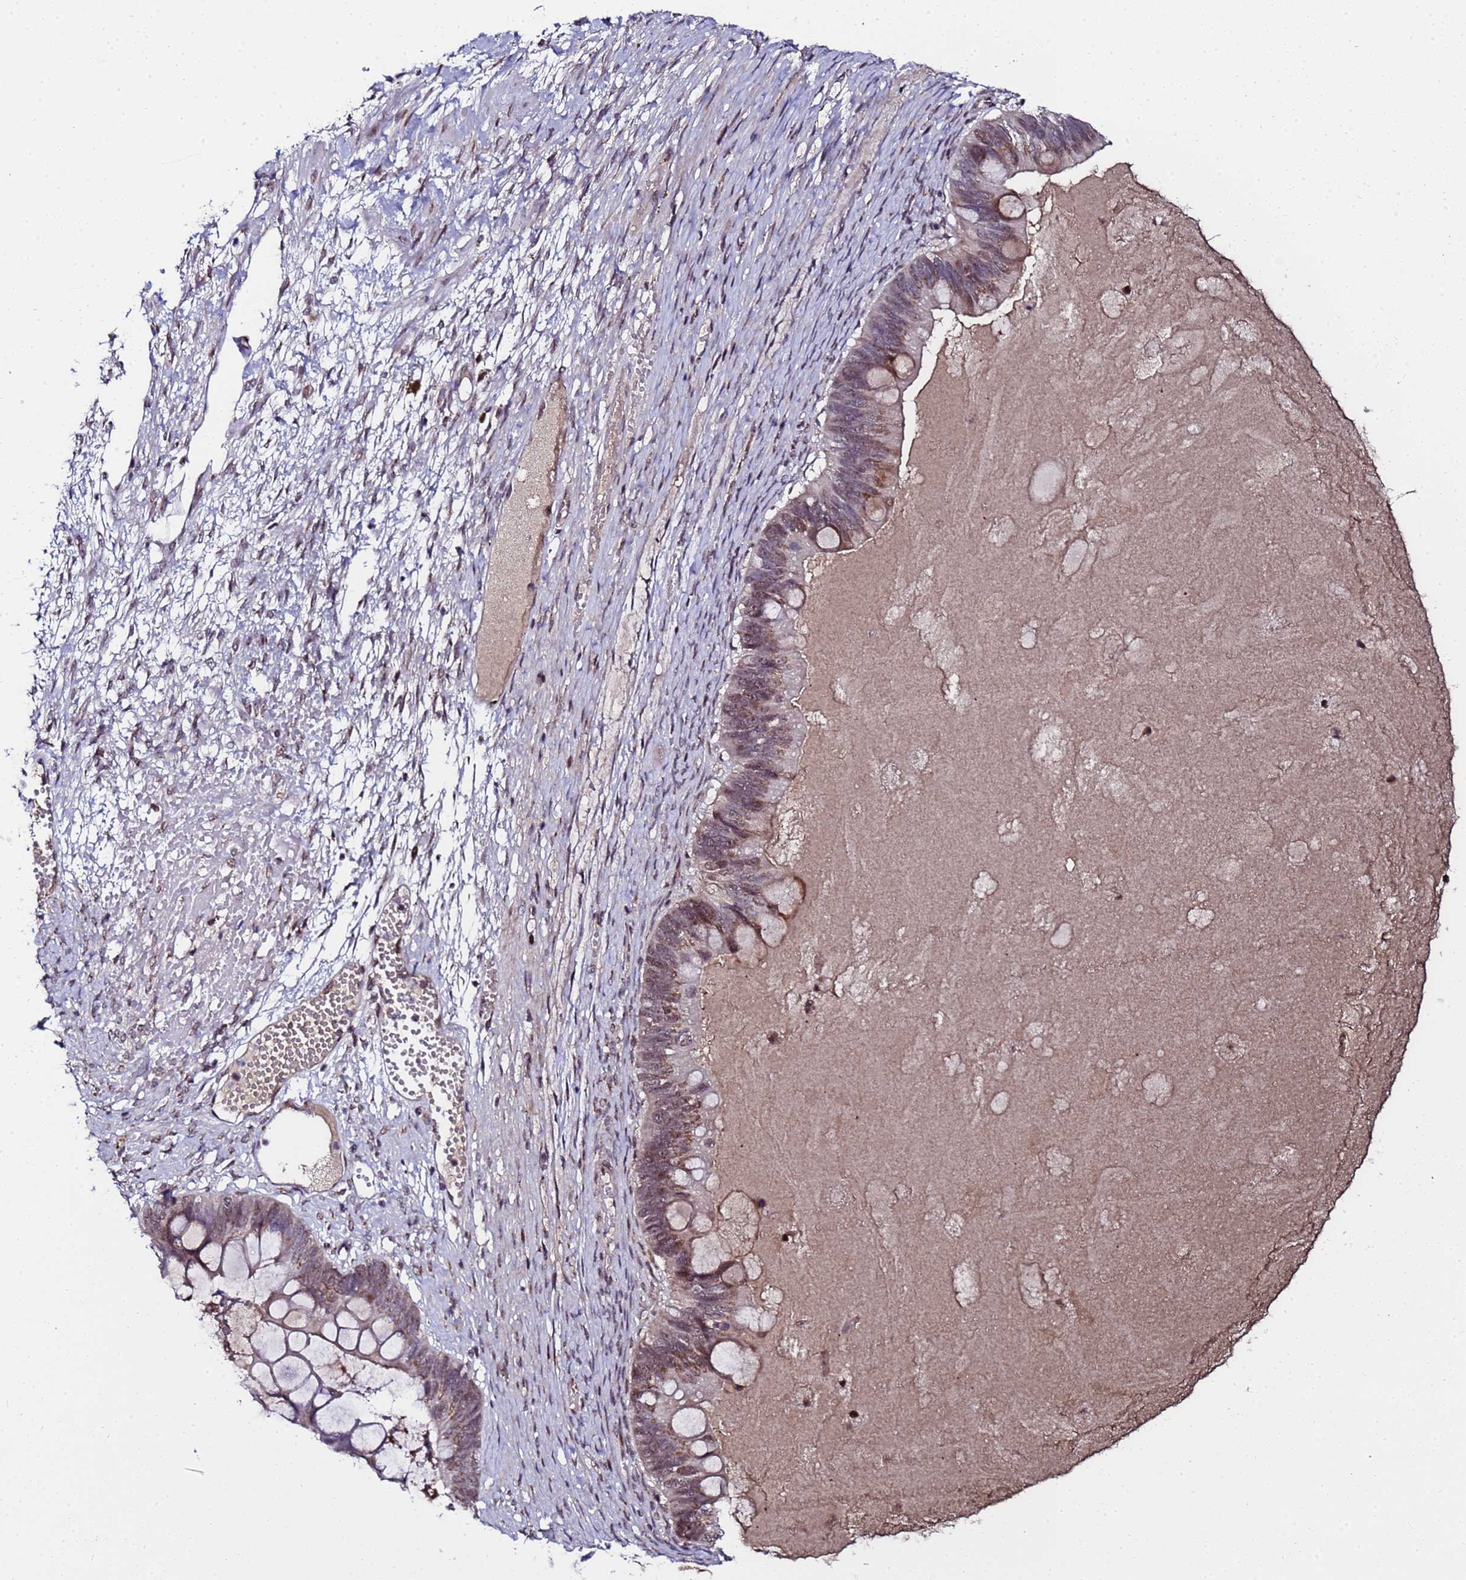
{"staining": {"intensity": "moderate", "quantity": ">75%", "location": "cytoplasmic/membranous,nuclear"}, "tissue": "ovarian cancer", "cell_type": "Tumor cells", "image_type": "cancer", "snomed": [{"axis": "morphology", "description": "Cystadenocarcinoma, mucinous, NOS"}, {"axis": "topography", "description": "Ovary"}], "caption": "High-magnification brightfield microscopy of ovarian cancer stained with DAB (3,3'-diaminobenzidine) (brown) and counterstained with hematoxylin (blue). tumor cells exhibit moderate cytoplasmic/membranous and nuclear expression is identified in approximately>75% of cells.", "gene": "C19orf47", "patient": {"sex": "female", "age": 61}}